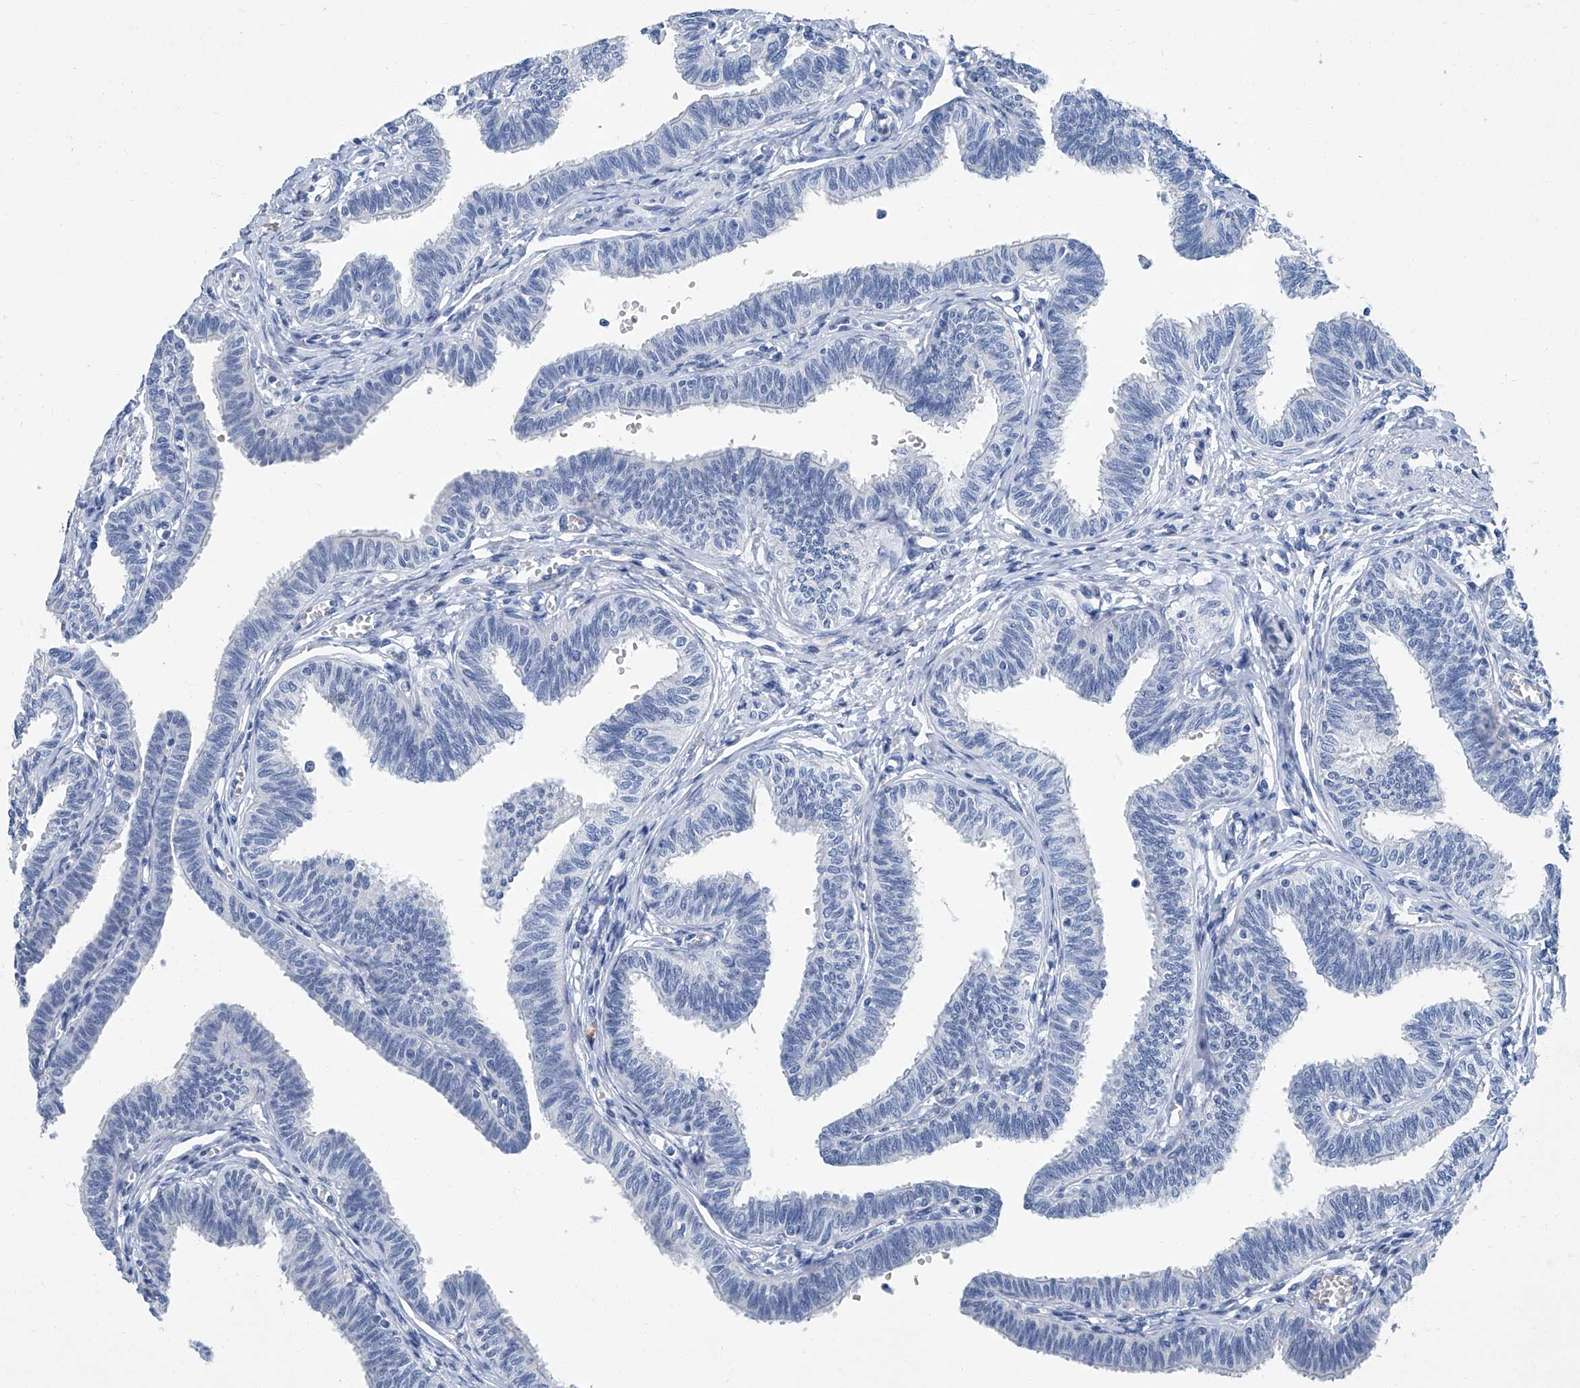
{"staining": {"intensity": "negative", "quantity": "none", "location": "none"}, "tissue": "fallopian tube", "cell_type": "Glandular cells", "image_type": "normal", "snomed": [{"axis": "morphology", "description": "Normal tissue, NOS"}, {"axis": "topography", "description": "Fallopian tube"}, {"axis": "topography", "description": "Ovary"}], "caption": "High magnification brightfield microscopy of unremarkable fallopian tube stained with DAB (brown) and counterstained with hematoxylin (blue): glandular cells show no significant expression. Brightfield microscopy of IHC stained with DAB (3,3'-diaminobenzidine) (brown) and hematoxylin (blue), captured at high magnification.", "gene": "CYP2A7", "patient": {"sex": "female", "age": 23}}